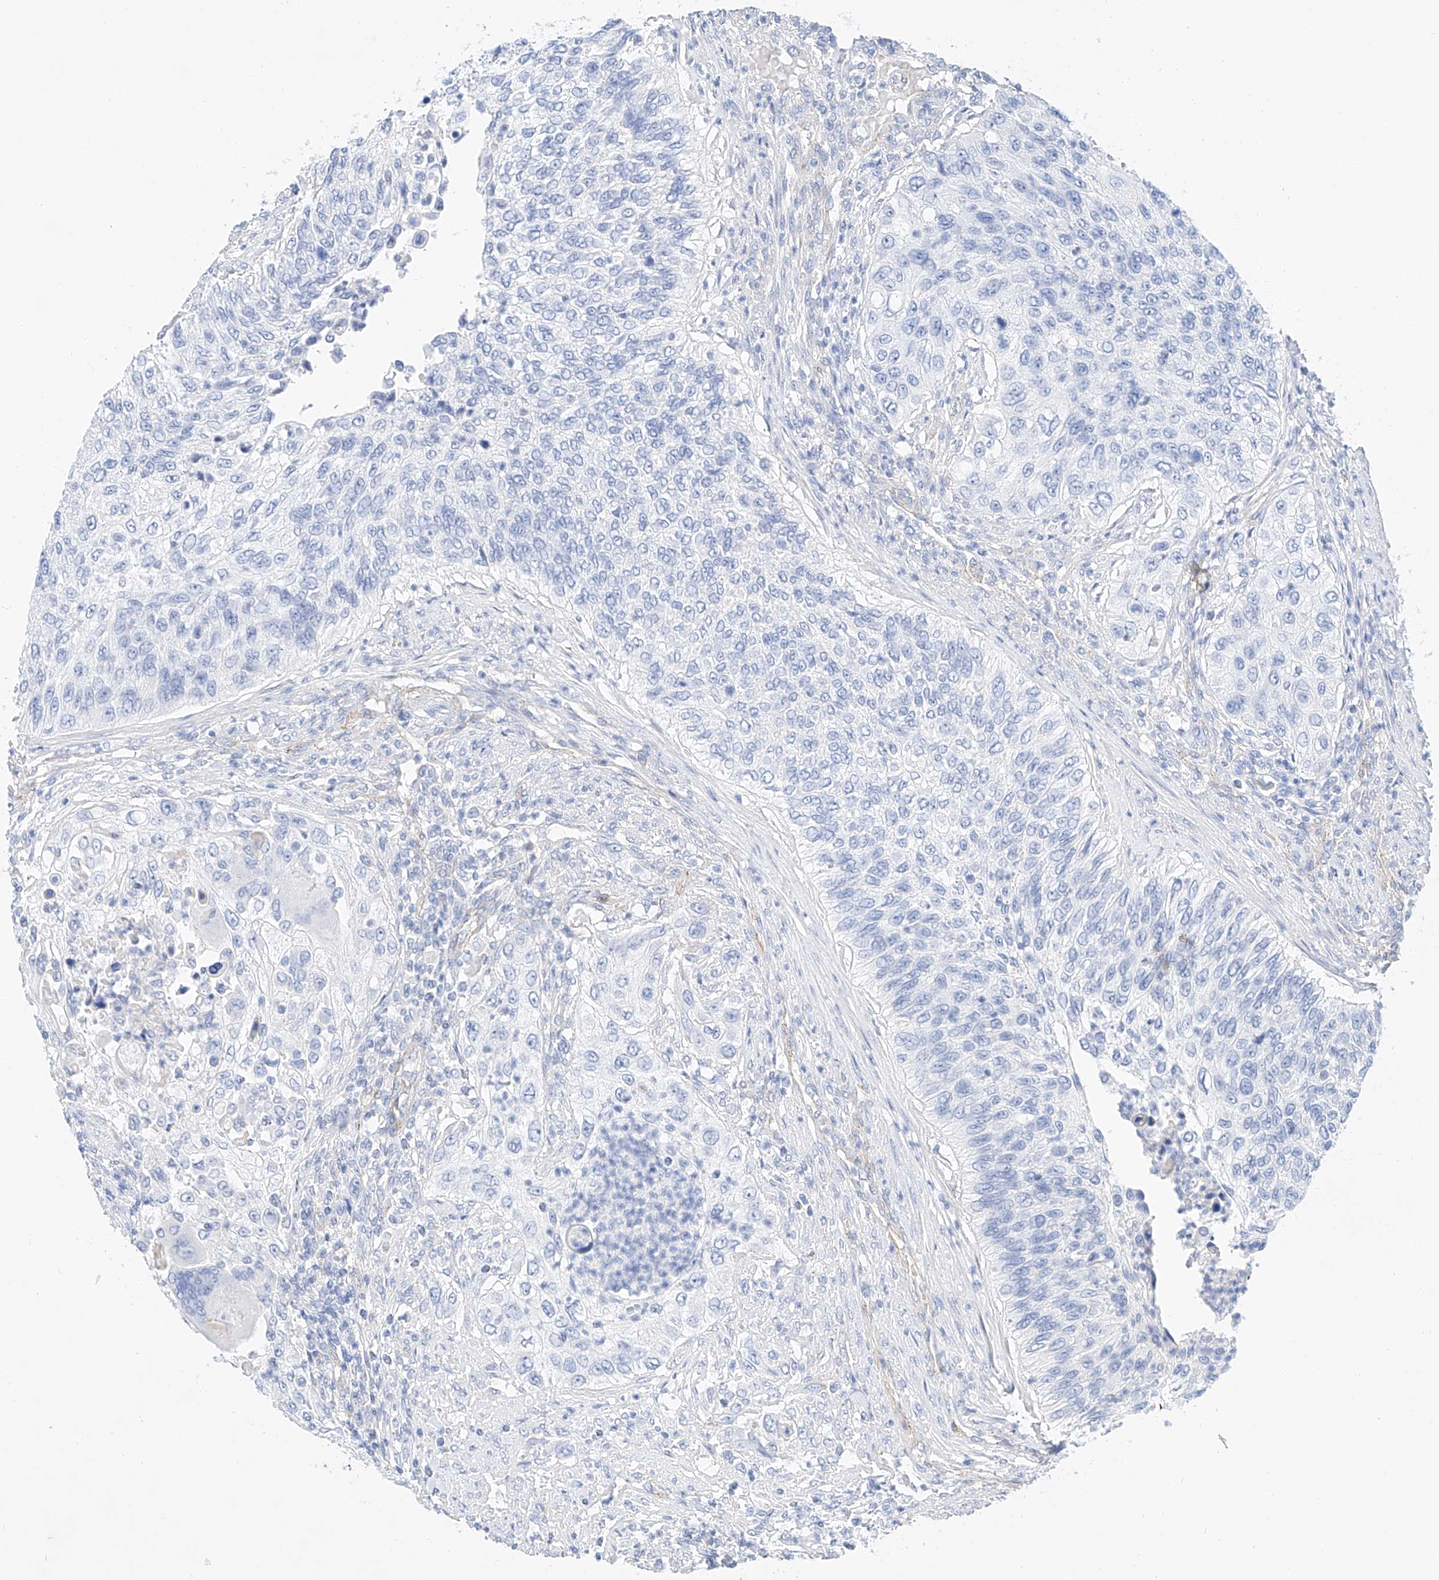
{"staining": {"intensity": "negative", "quantity": "none", "location": "none"}, "tissue": "urothelial cancer", "cell_type": "Tumor cells", "image_type": "cancer", "snomed": [{"axis": "morphology", "description": "Urothelial carcinoma, High grade"}, {"axis": "topography", "description": "Urinary bladder"}], "caption": "This histopathology image is of urothelial carcinoma (high-grade) stained with IHC to label a protein in brown with the nuclei are counter-stained blue. There is no positivity in tumor cells. Nuclei are stained in blue.", "gene": "SBSPON", "patient": {"sex": "female", "age": 60}}